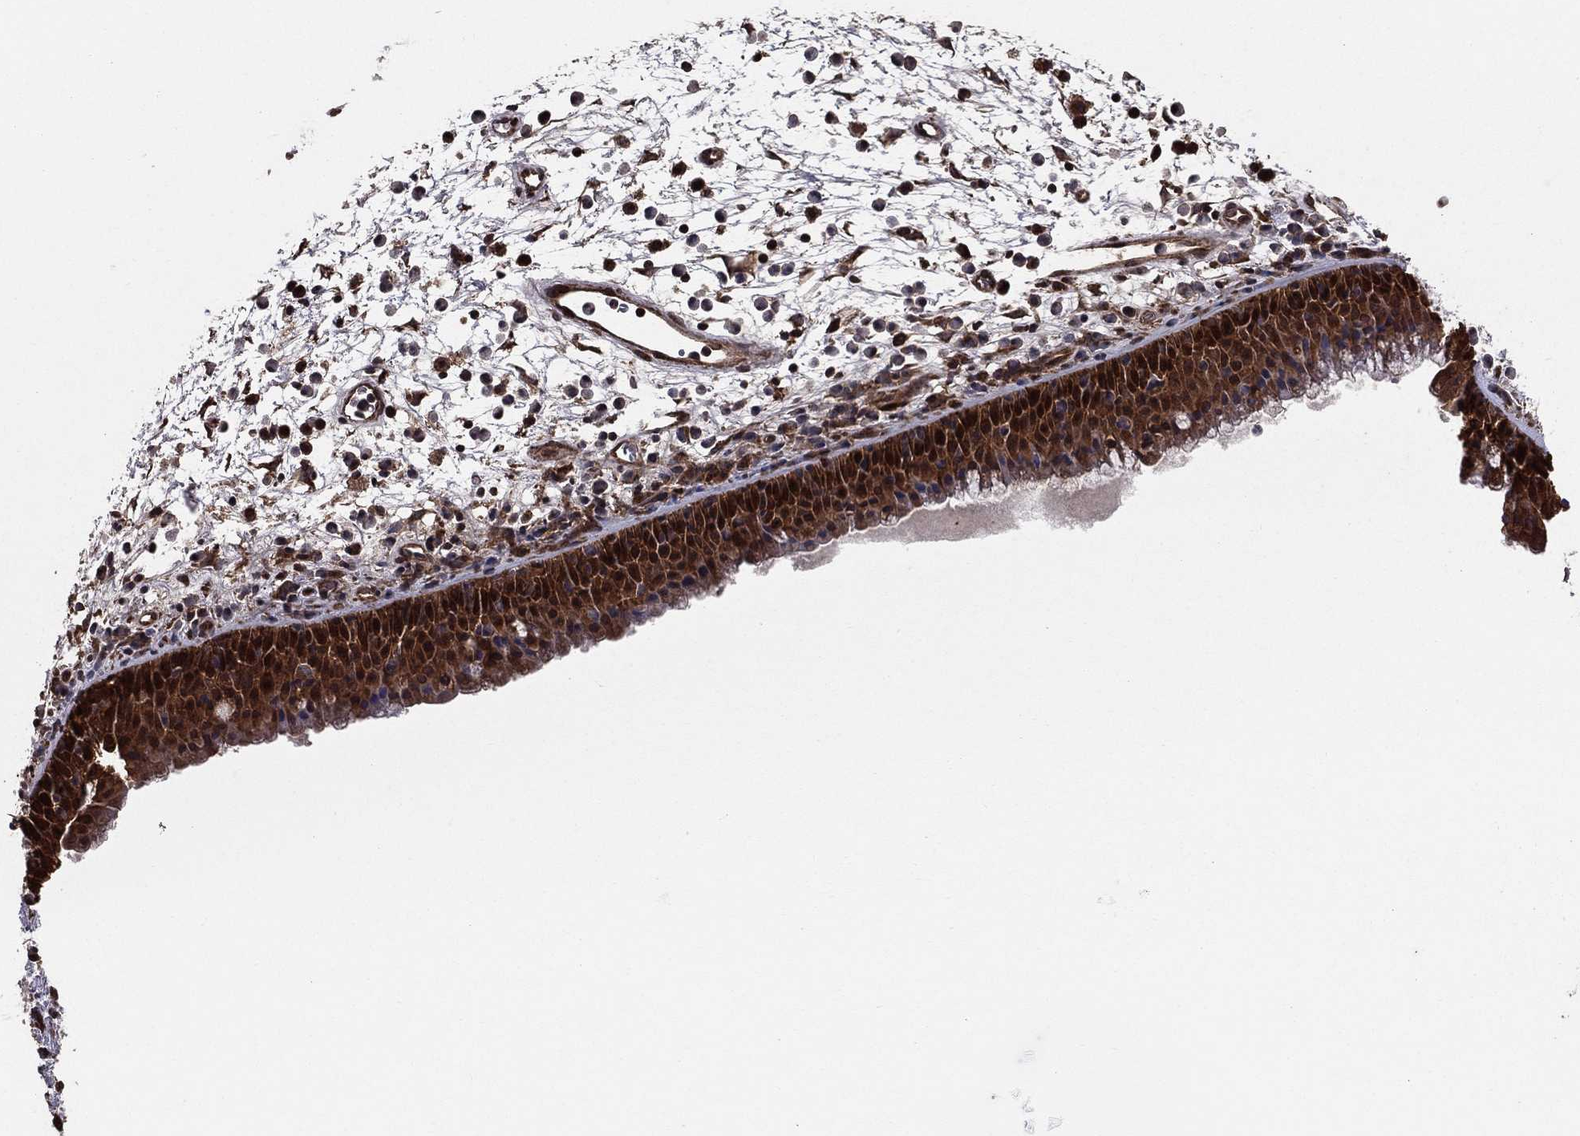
{"staining": {"intensity": "strong", "quantity": ">75%", "location": "cytoplasmic/membranous,nuclear"}, "tissue": "nasopharynx", "cell_type": "Respiratory epithelial cells", "image_type": "normal", "snomed": [{"axis": "morphology", "description": "Normal tissue, NOS"}, {"axis": "topography", "description": "Nasopharynx"}], "caption": "IHC image of normal human nasopharynx stained for a protein (brown), which reveals high levels of strong cytoplasmic/membranous,nuclear positivity in approximately >75% of respiratory epithelial cells.", "gene": "BABAM2", "patient": {"sex": "female", "age": 73}}